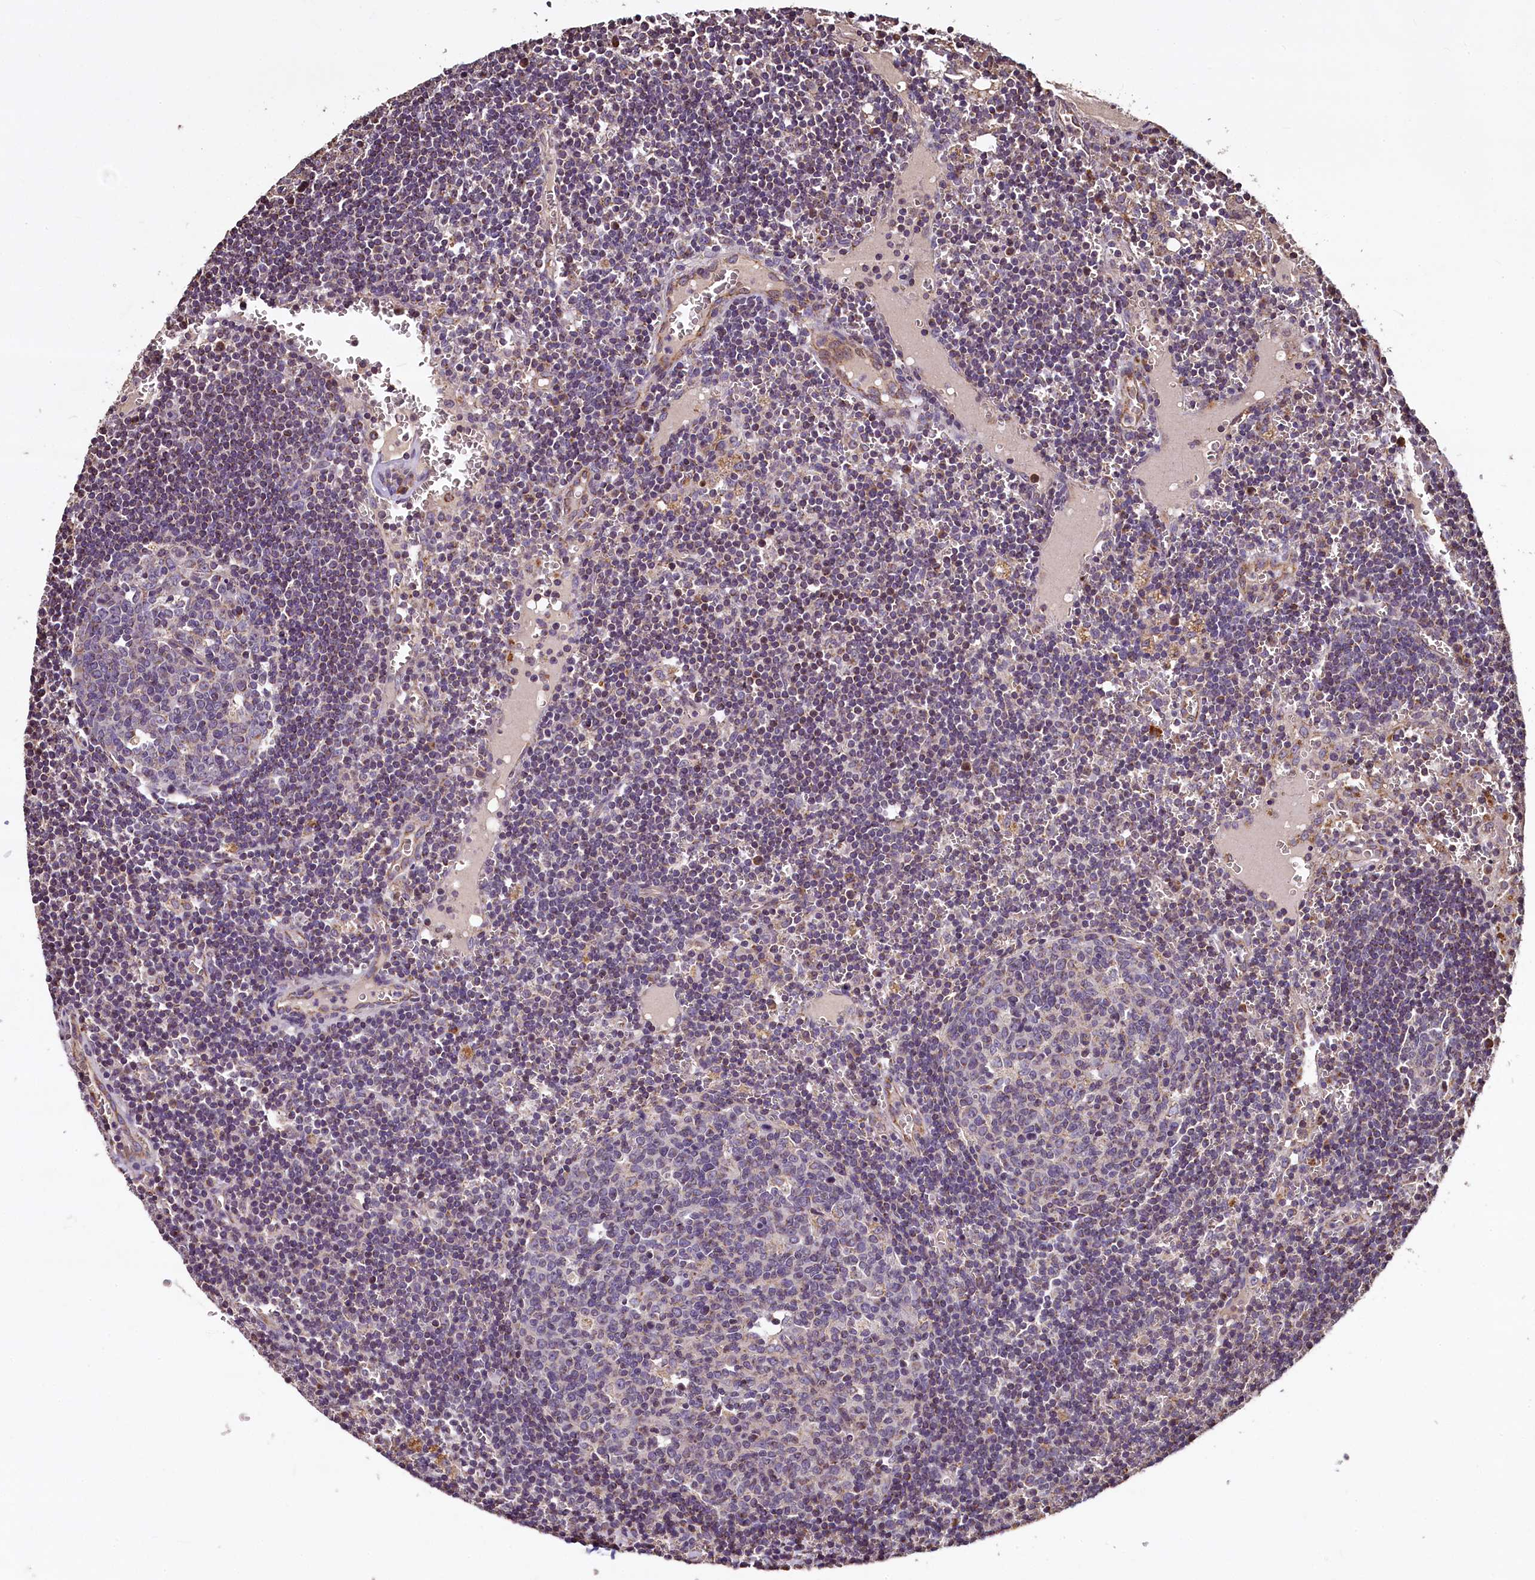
{"staining": {"intensity": "weak", "quantity": "<25%", "location": "cytoplasmic/membranous"}, "tissue": "lymph node", "cell_type": "Germinal center cells", "image_type": "normal", "snomed": [{"axis": "morphology", "description": "Normal tissue, NOS"}, {"axis": "topography", "description": "Lymph node"}], "caption": "A histopathology image of human lymph node is negative for staining in germinal center cells. (Stains: DAB immunohistochemistry (IHC) with hematoxylin counter stain, Microscopy: brightfield microscopy at high magnification).", "gene": "COQ9", "patient": {"sex": "female", "age": 73}}